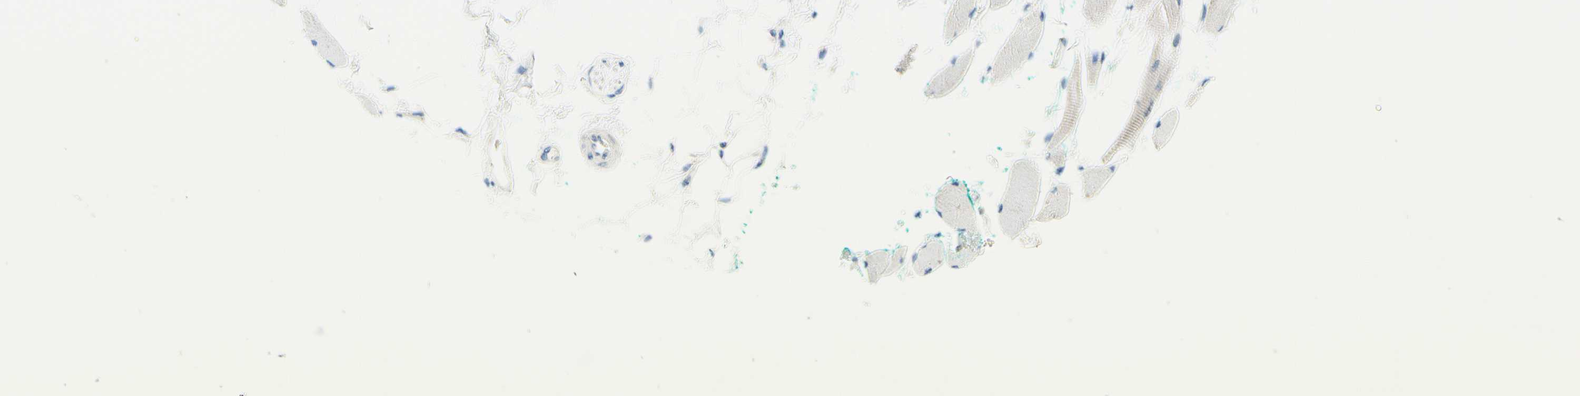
{"staining": {"intensity": "negative", "quantity": "none", "location": "none"}, "tissue": "skeletal muscle", "cell_type": "Myocytes", "image_type": "normal", "snomed": [{"axis": "morphology", "description": "Normal tissue, NOS"}, {"axis": "topography", "description": "Skeletal muscle"}, {"axis": "topography", "description": "Oral tissue"}, {"axis": "topography", "description": "Peripheral nerve tissue"}], "caption": "Human skeletal muscle stained for a protein using immunohistochemistry exhibits no staining in myocytes.", "gene": "PASD1", "patient": {"sex": "female", "age": 84}}